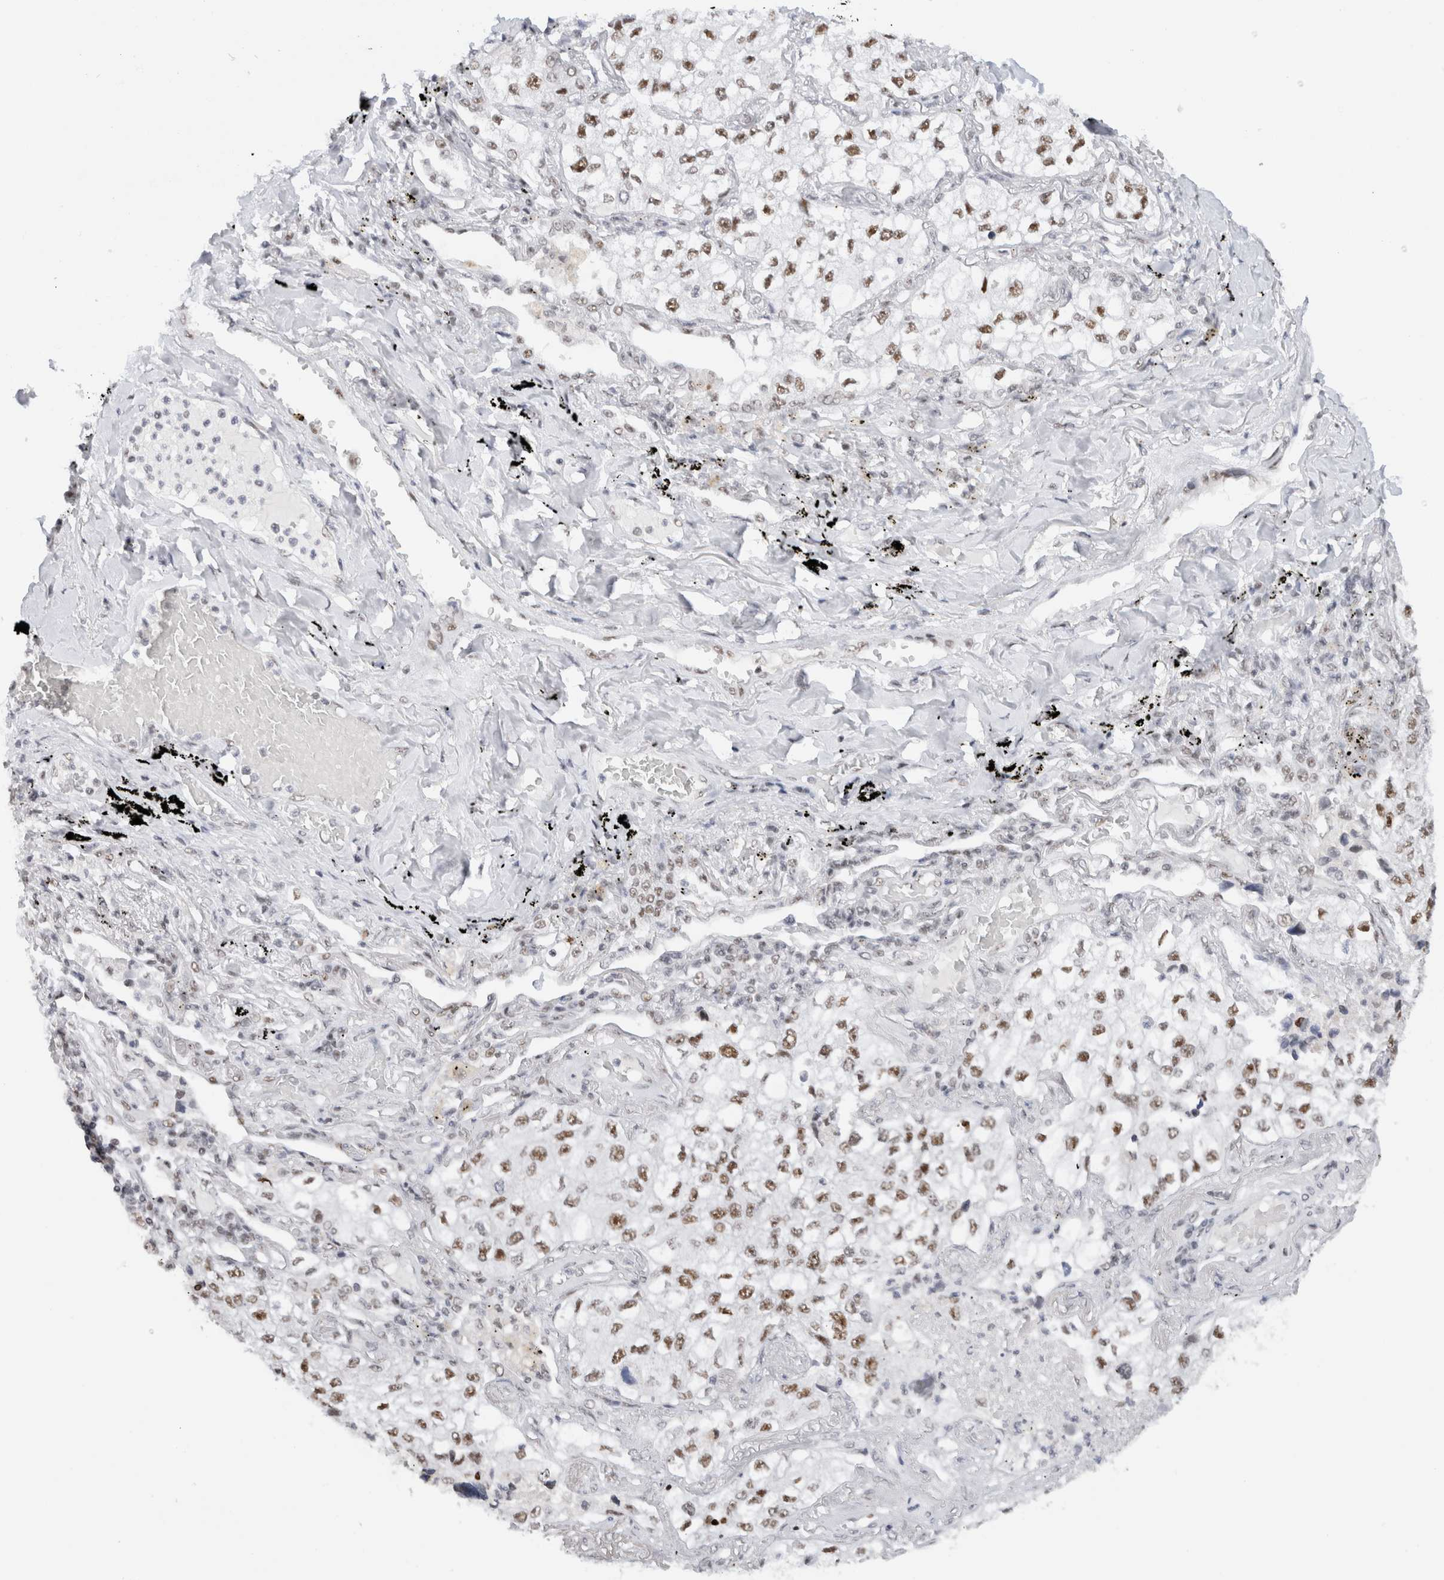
{"staining": {"intensity": "moderate", "quantity": ">75%", "location": "nuclear"}, "tissue": "lung cancer", "cell_type": "Tumor cells", "image_type": "cancer", "snomed": [{"axis": "morphology", "description": "Adenocarcinoma, NOS"}, {"axis": "topography", "description": "Lung"}], "caption": "Lung cancer (adenocarcinoma) tissue reveals moderate nuclear positivity in about >75% of tumor cells, visualized by immunohistochemistry. (DAB (3,3'-diaminobenzidine) = brown stain, brightfield microscopy at high magnification).", "gene": "COPS7A", "patient": {"sex": "male", "age": 63}}